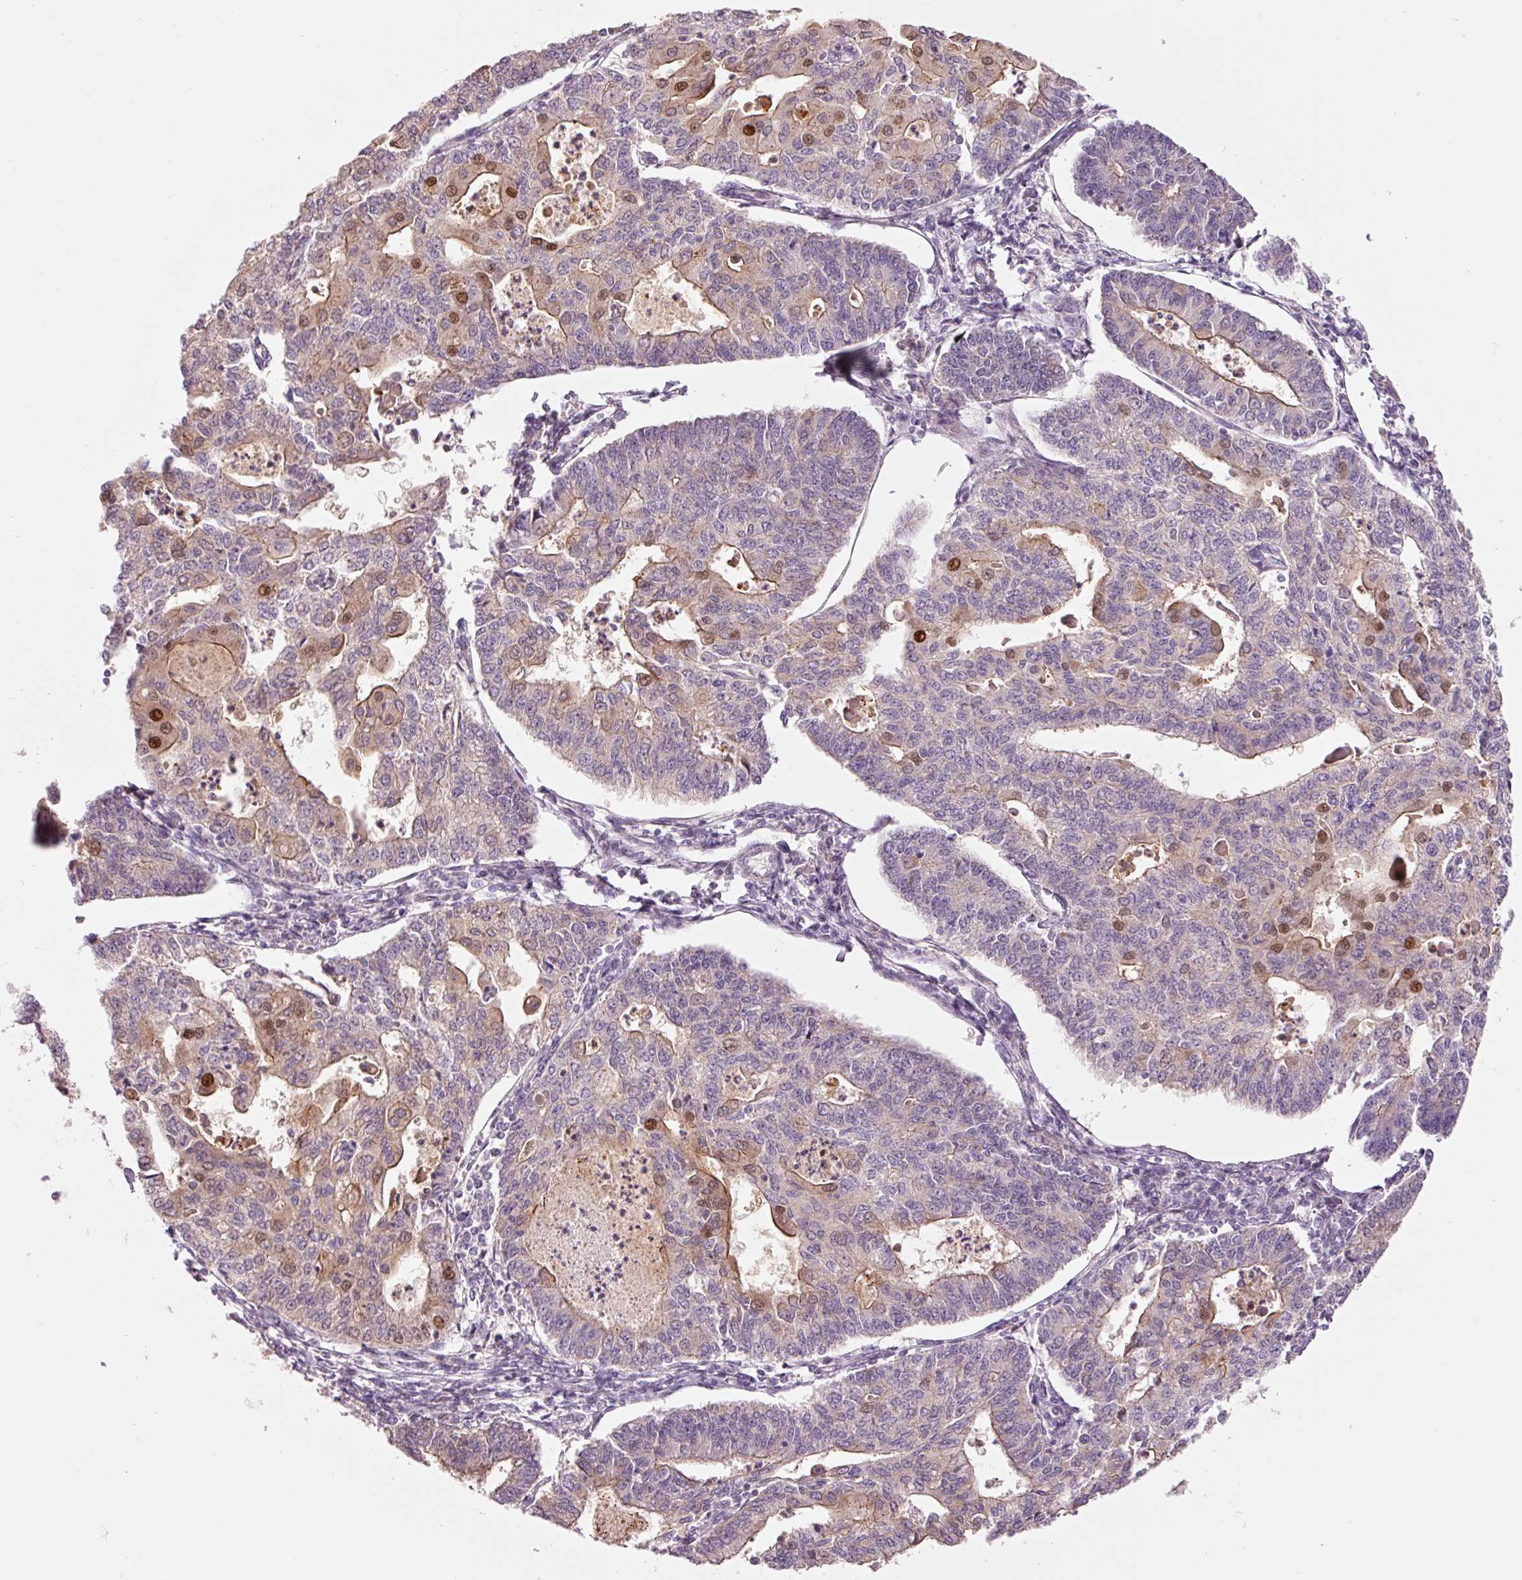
{"staining": {"intensity": "moderate", "quantity": "<25%", "location": "cytoplasmic/membranous,nuclear"}, "tissue": "endometrial cancer", "cell_type": "Tumor cells", "image_type": "cancer", "snomed": [{"axis": "morphology", "description": "Adenocarcinoma, NOS"}, {"axis": "topography", "description": "Endometrium"}], "caption": "Protein staining demonstrates moderate cytoplasmic/membranous and nuclear staining in about <25% of tumor cells in endometrial cancer (adenocarcinoma). (brown staining indicates protein expression, while blue staining denotes nuclei).", "gene": "DAPP1", "patient": {"sex": "female", "age": 56}}